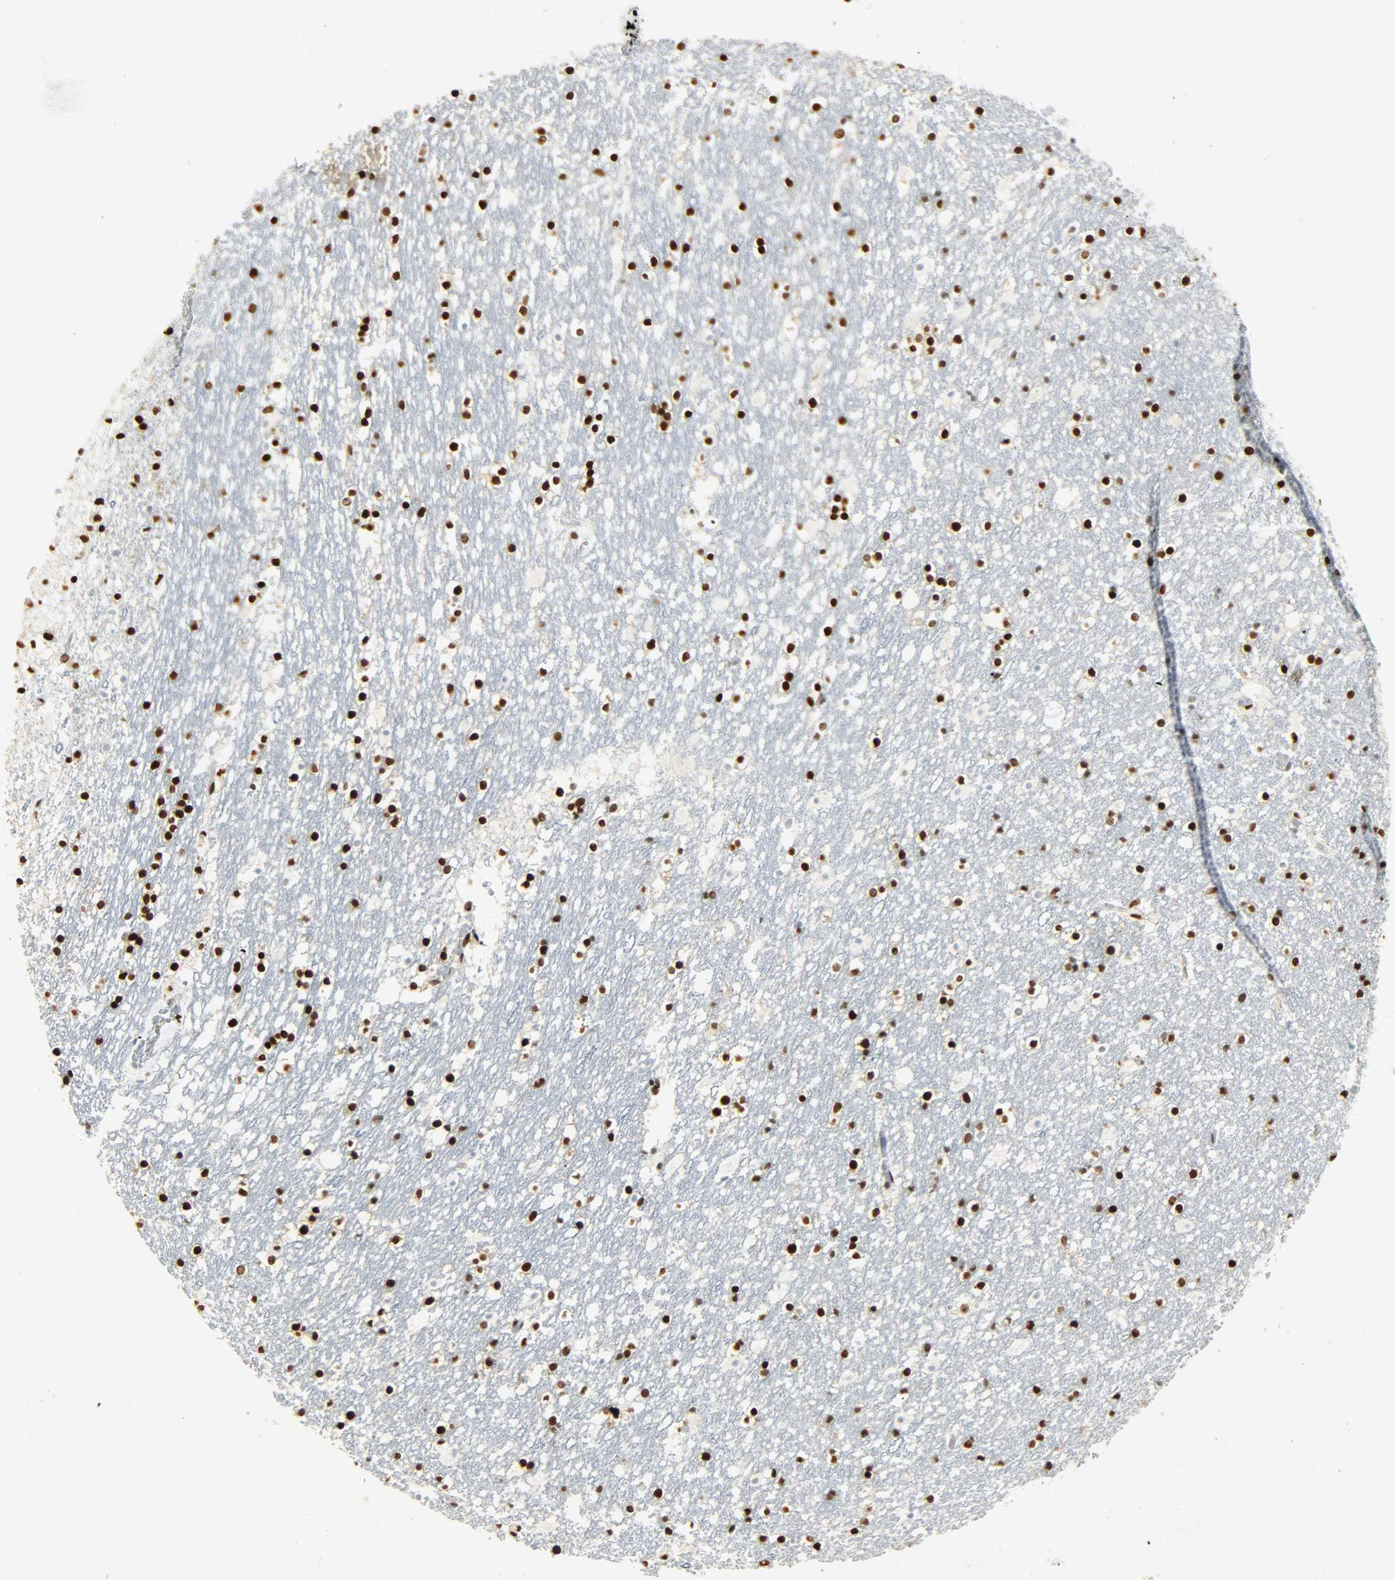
{"staining": {"intensity": "moderate", "quantity": ">75%", "location": "nuclear"}, "tissue": "caudate", "cell_type": "Glial cells", "image_type": "normal", "snomed": [{"axis": "morphology", "description": "Normal tissue, NOS"}, {"axis": "topography", "description": "Lateral ventricle wall"}], "caption": "Protein staining of normal caudate exhibits moderate nuclear staining in about >75% of glial cells. (DAB IHC with brightfield microscopy, high magnification).", "gene": "KHDRBS1", "patient": {"sex": "male", "age": 45}}